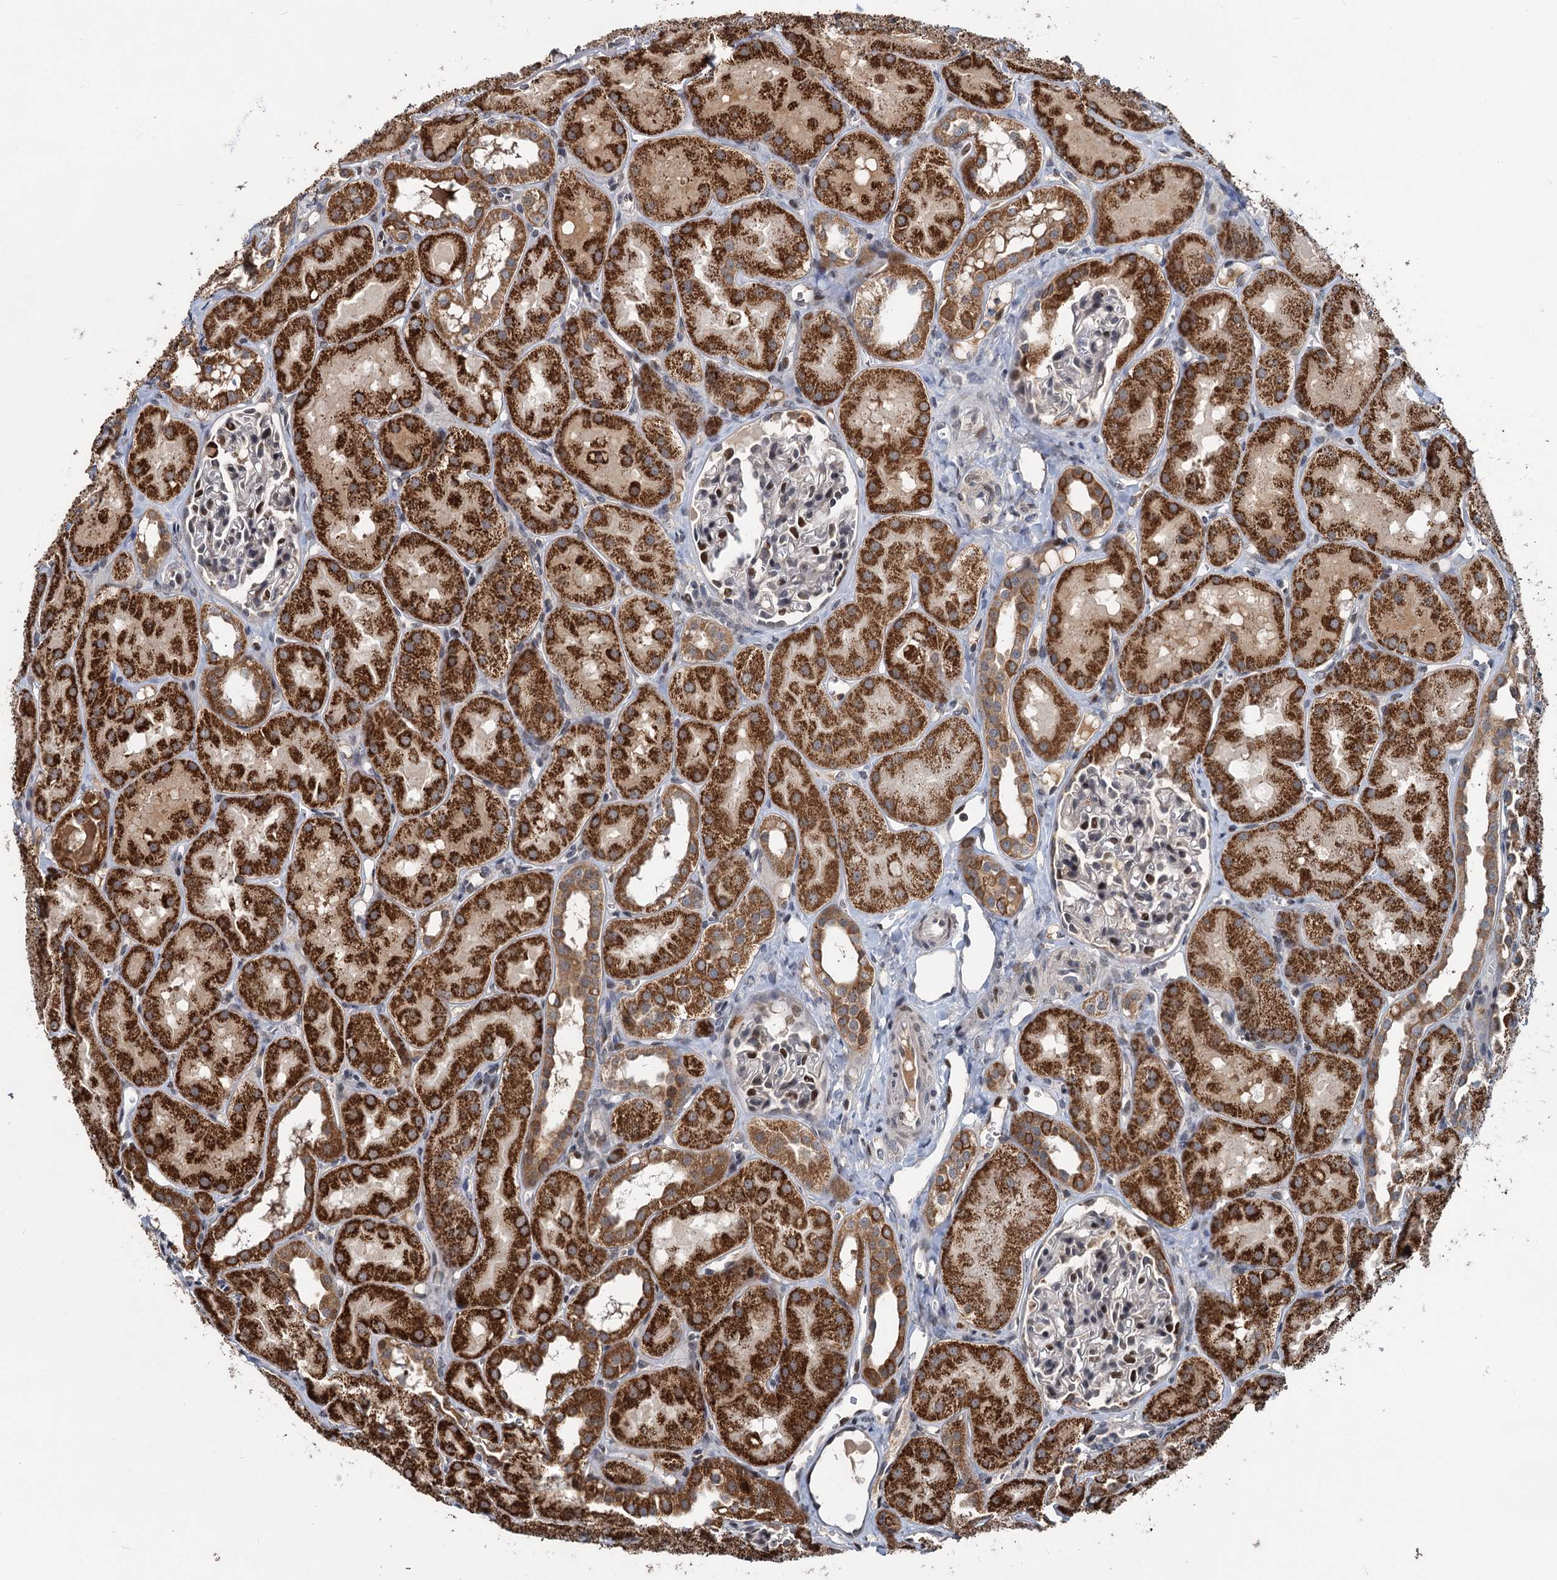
{"staining": {"intensity": "strong", "quantity": "<25%", "location": "nuclear"}, "tissue": "kidney", "cell_type": "Cells in glomeruli", "image_type": "normal", "snomed": [{"axis": "morphology", "description": "Normal tissue, NOS"}, {"axis": "topography", "description": "Kidney"}, {"axis": "topography", "description": "Urinary bladder"}], "caption": "A high-resolution micrograph shows immunohistochemistry (IHC) staining of benign kidney, which displays strong nuclear positivity in about <25% of cells in glomeruli. The staining was performed using DAB (3,3'-diaminobenzidine), with brown indicating positive protein expression. Nuclei are stained blue with hematoxylin.", "gene": "RITA1", "patient": {"sex": "male", "age": 16}}